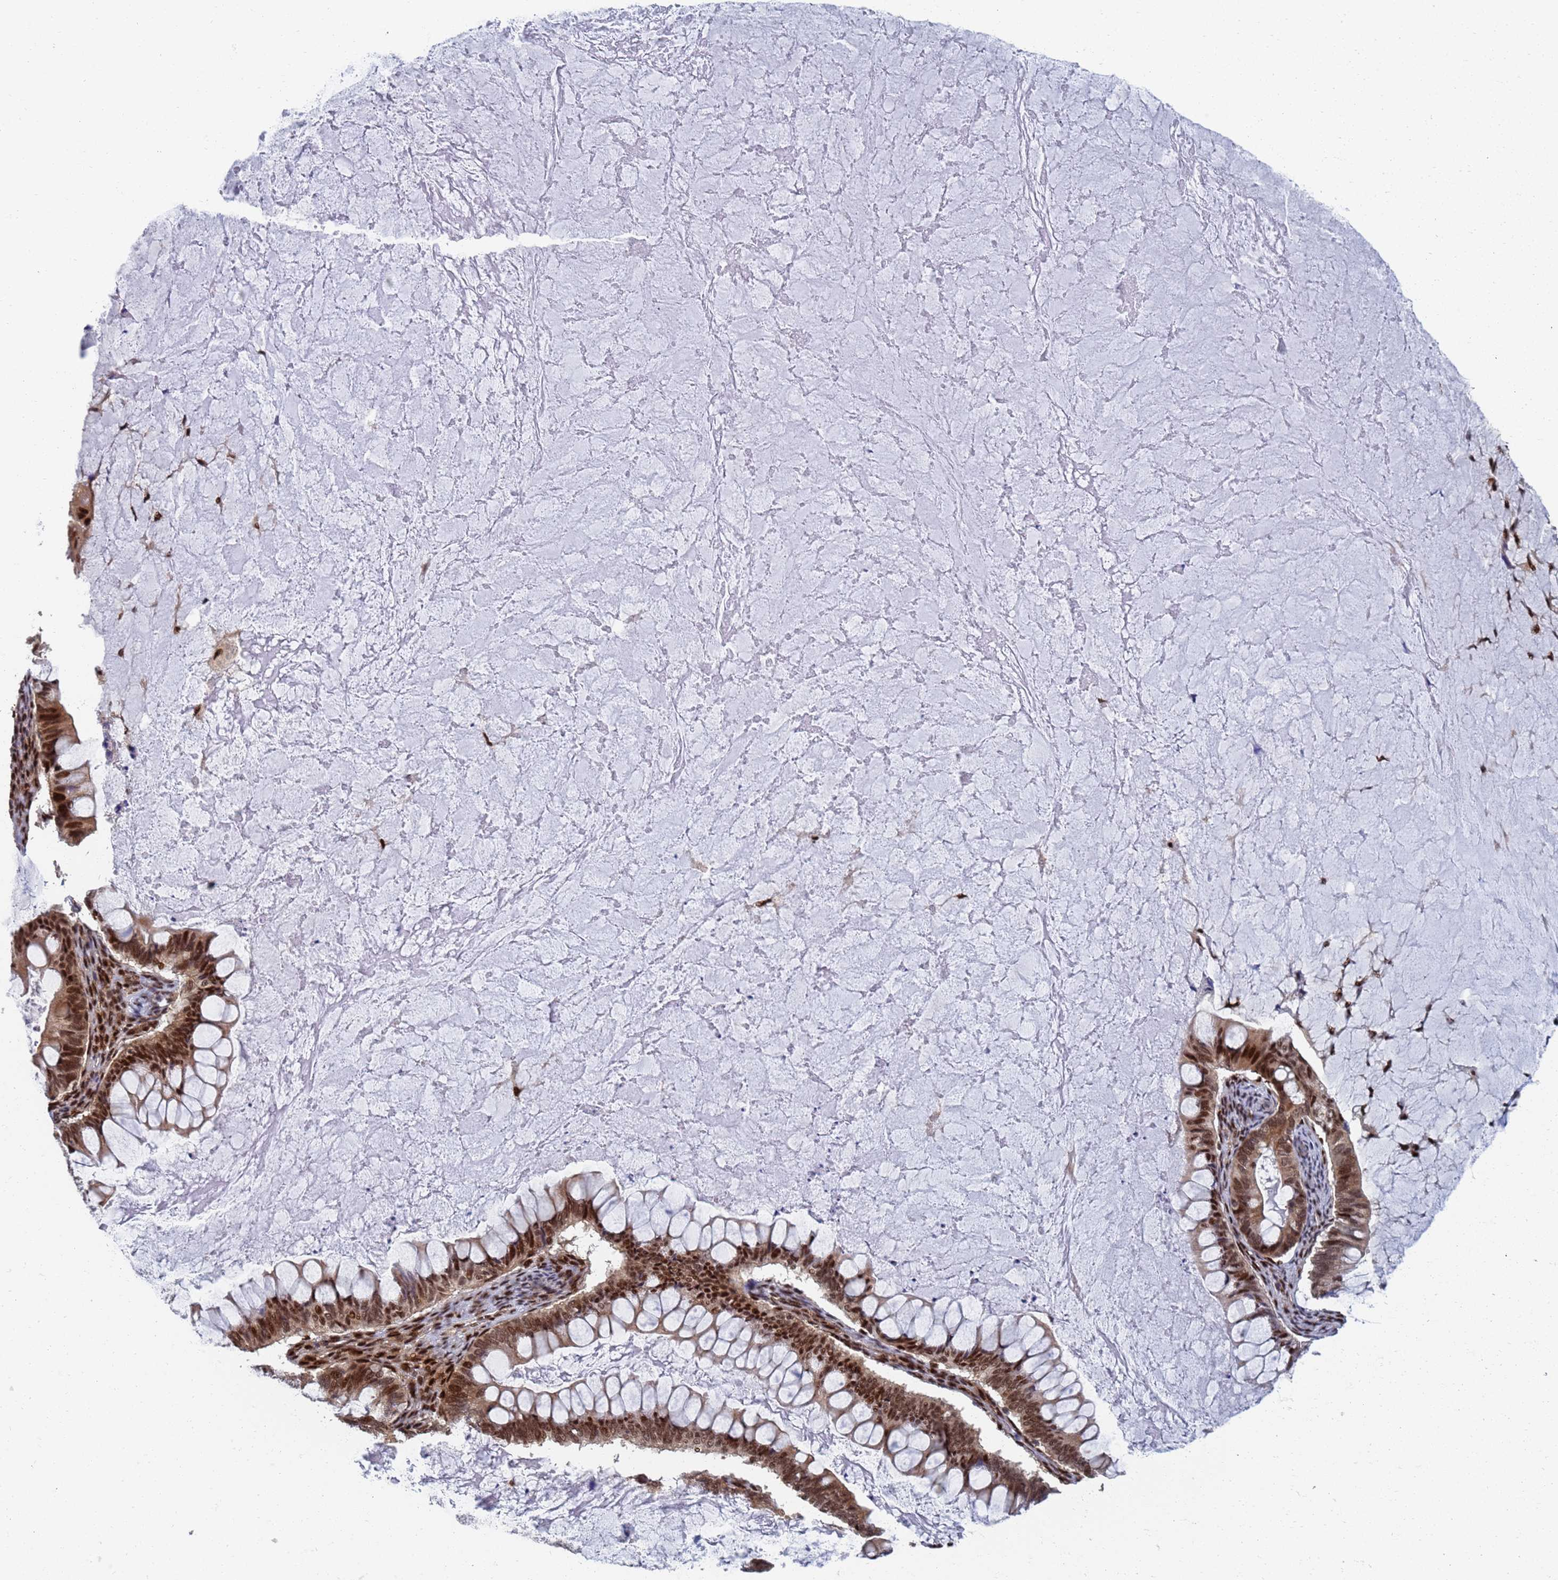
{"staining": {"intensity": "strong", "quantity": ">75%", "location": "cytoplasmic/membranous,nuclear"}, "tissue": "ovarian cancer", "cell_type": "Tumor cells", "image_type": "cancer", "snomed": [{"axis": "morphology", "description": "Cystadenocarcinoma, mucinous, NOS"}, {"axis": "topography", "description": "Ovary"}], "caption": "DAB (3,3'-diaminobenzidine) immunohistochemical staining of ovarian mucinous cystadenocarcinoma shows strong cytoplasmic/membranous and nuclear protein staining in approximately >75% of tumor cells.", "gene": "AP5Z1", "patient": {"sex": "female", "age": 61}}